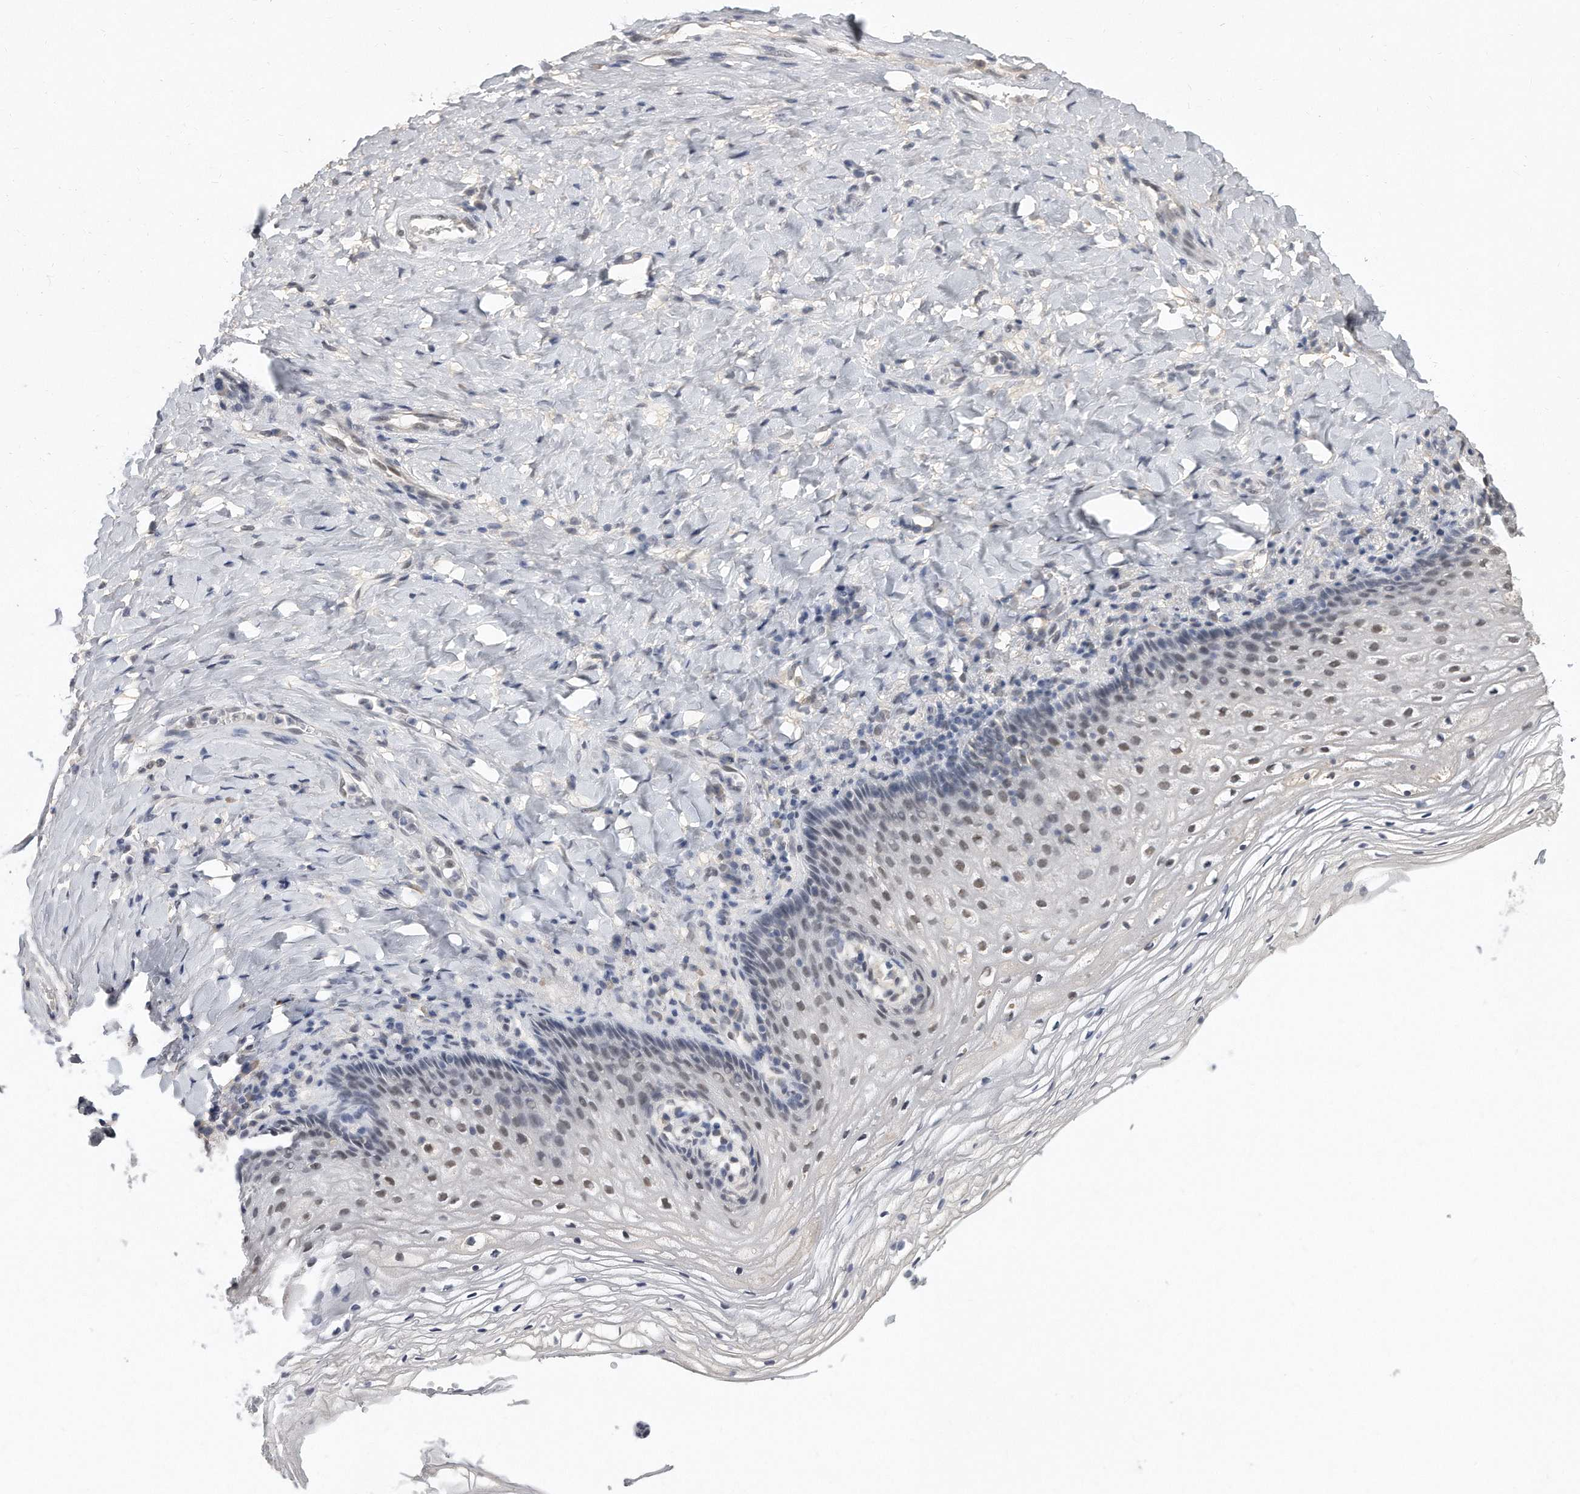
{"staining": {"intensity": "moderate", "quantity": "<25%", "location": "nuclear"}, "tissue": "vagina", "cell_type": "Squamous epithelial cells", "image_type": "normal", "snomed": [{"axis": "morphology", "description": "Normal tissue, NOS"}, {"axis": "topography", "description": "Vagina"}], "caption": "An image showing moderate nuclear positivity in about <25% of squamous epithelial cells in benign vagina, as visualized by brown immunohistochemical staining.", "gene": "CTBP2", "patient": {"sex": "female", "age": 60}}